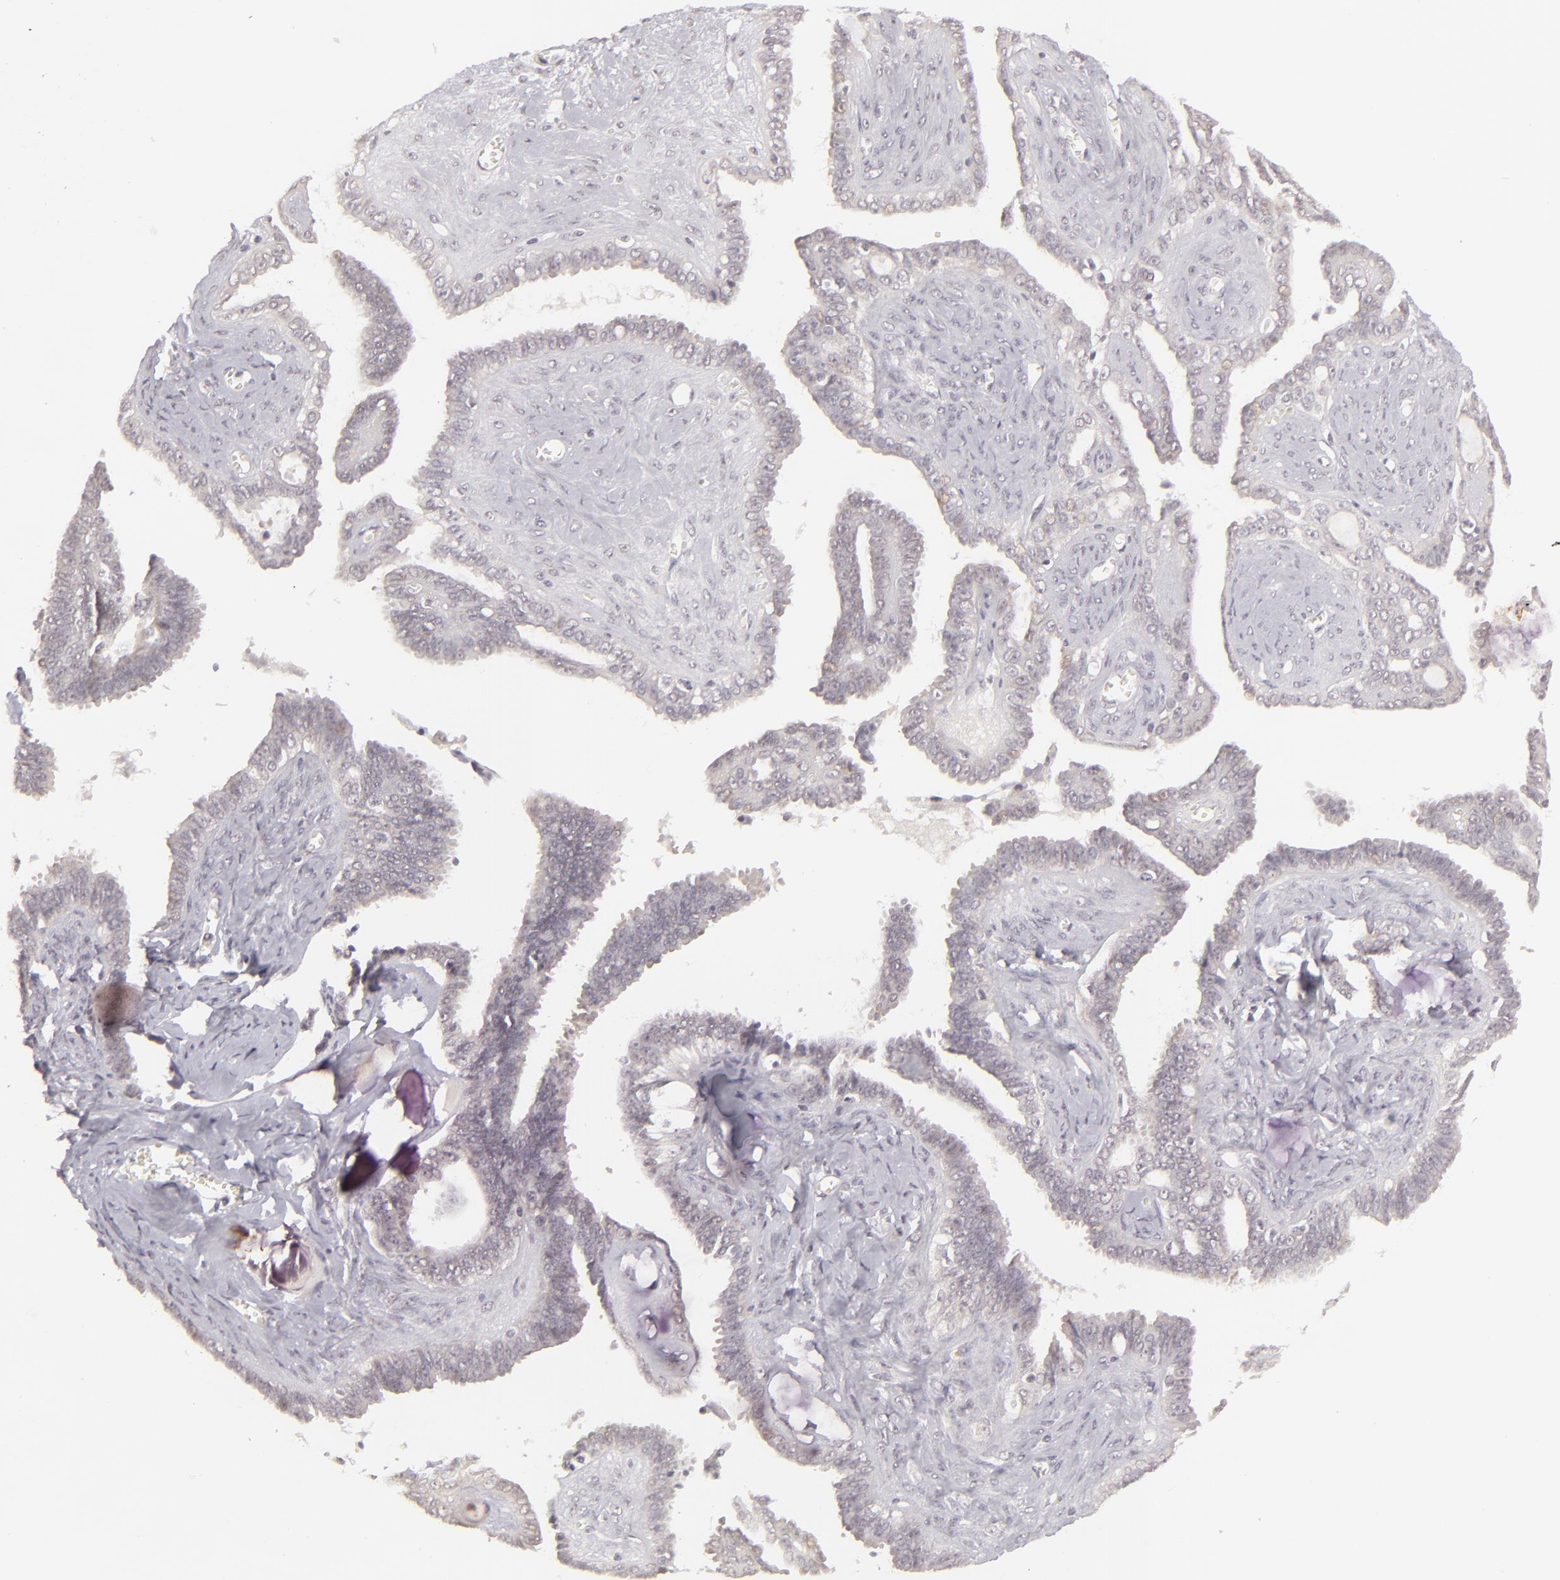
{"staining": {"intensity": "negative", "quantity": "none", "location": "none"}, "tissue": "ovarian cancer", "cell_type": "Tumor cells", "image_type": "cancer", "snomed": [{"axis": "morphology", "description": "Cystadenocarcinoma, serous, NOS"}, {"axis": "topography", "description": "Ovary"}], "caption": "A high-resolution photomicrograph shows IHC staining of ovarian cancer, which reveals no significant staining in tumor cells. (DAB IHC, high magnification).", "gene": "DLG3", "patient": {"sex": "female", "age": 71}}